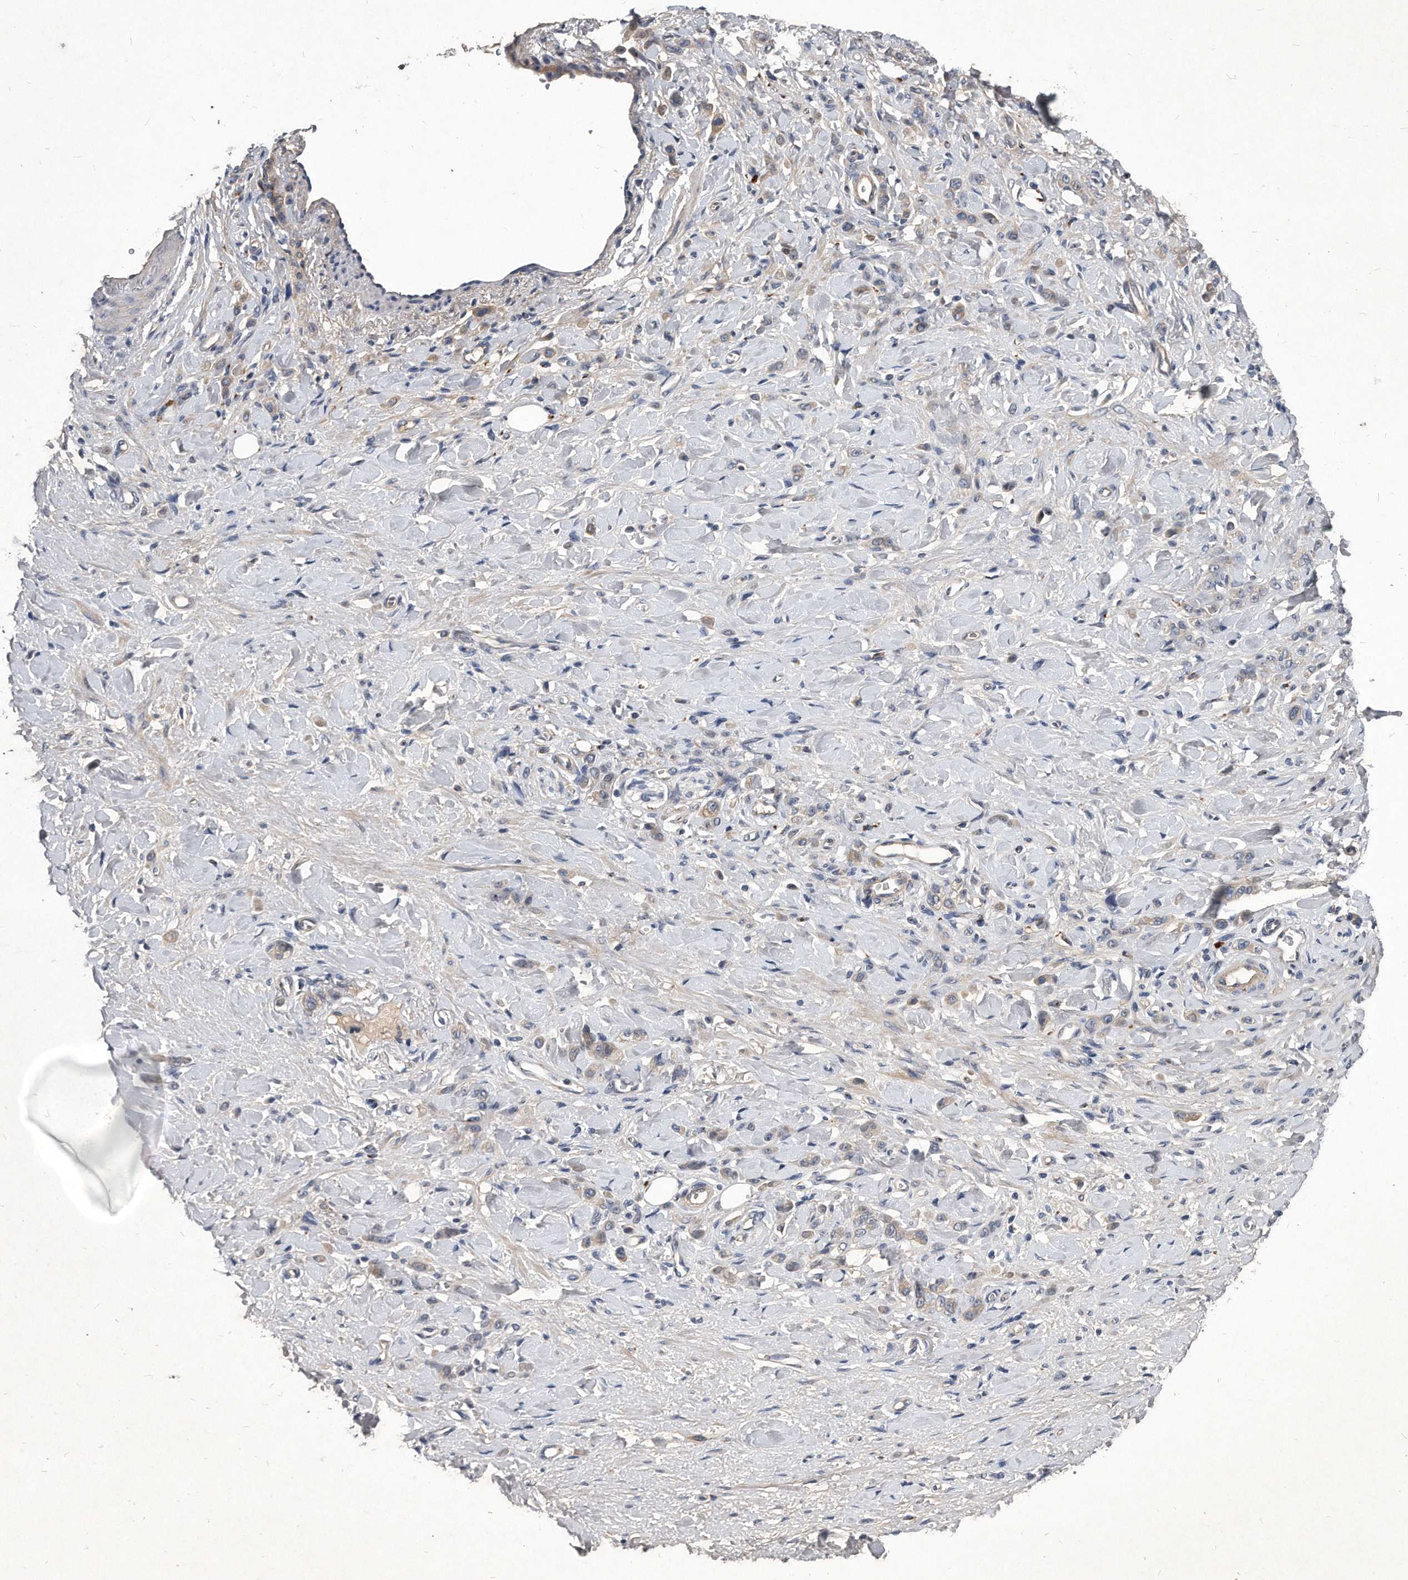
{"staining": {"intensity": "weak", "quantity": "25%-75%", "location": "cytoplasmic/membranous"}, "tissue": "stomach cancer", "cell_type": "Tumor cells", "image_type": "cancer", "snomed": [{"axis": "morphology", "description": "Normal tissue, NOS"}, {"axis": "morphology", "description": "Adenocarcinoma, NOS"}, {"axis": "topography", "description": "Stomach"}], "caption": "Immunohistochemical staining of stomach adenocarcinoma demonstrates weak cytoplasmic/membranous protein expression in approximately 25%-75% of tumor cells. (DAB IHC with brightfield microscopy, high magnification).", "gene": "MGAT4A", "patient": {"sex": "male", "age": 82}}